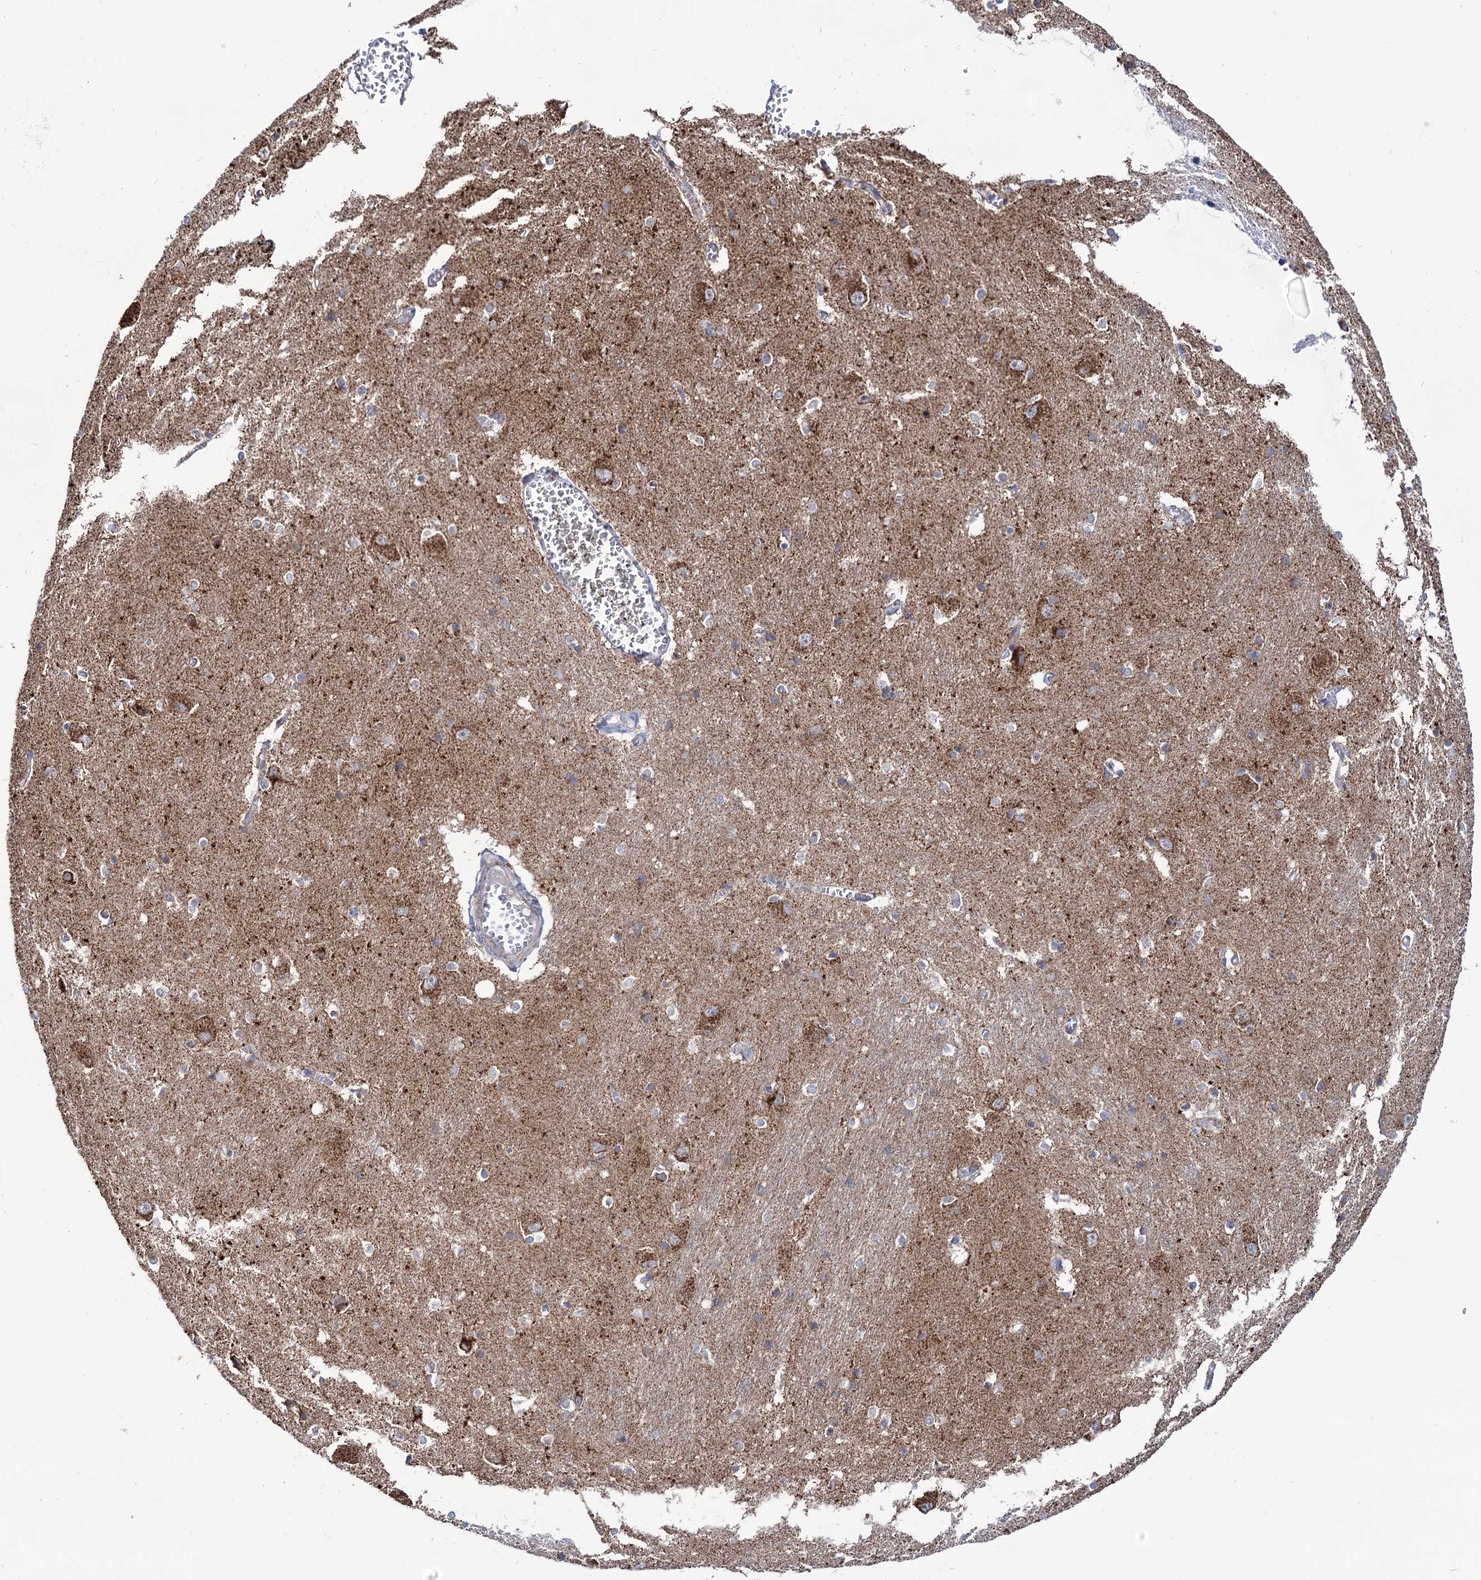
{"staining": {"intensity": "moderate", "quantity": "<25%", "location": "cytoplasmic/membranous"}, "tissue": "caudate", "cell_type": "Glial cells", "image_type": "normal", "snomed": [{"axis": "morphology", "description": "Normal tissue, NOS"}, {"axis": "topography", "description": "Lateral ventricle wall"}], "caption": "Protein expression analysis of unremarkable caudate exhibits moderate cytoplasmic/membranous positivity in approximately <25% of glial cells.", "gene": "ABHD10", "patient": {"sex": "male", "age": 37}}